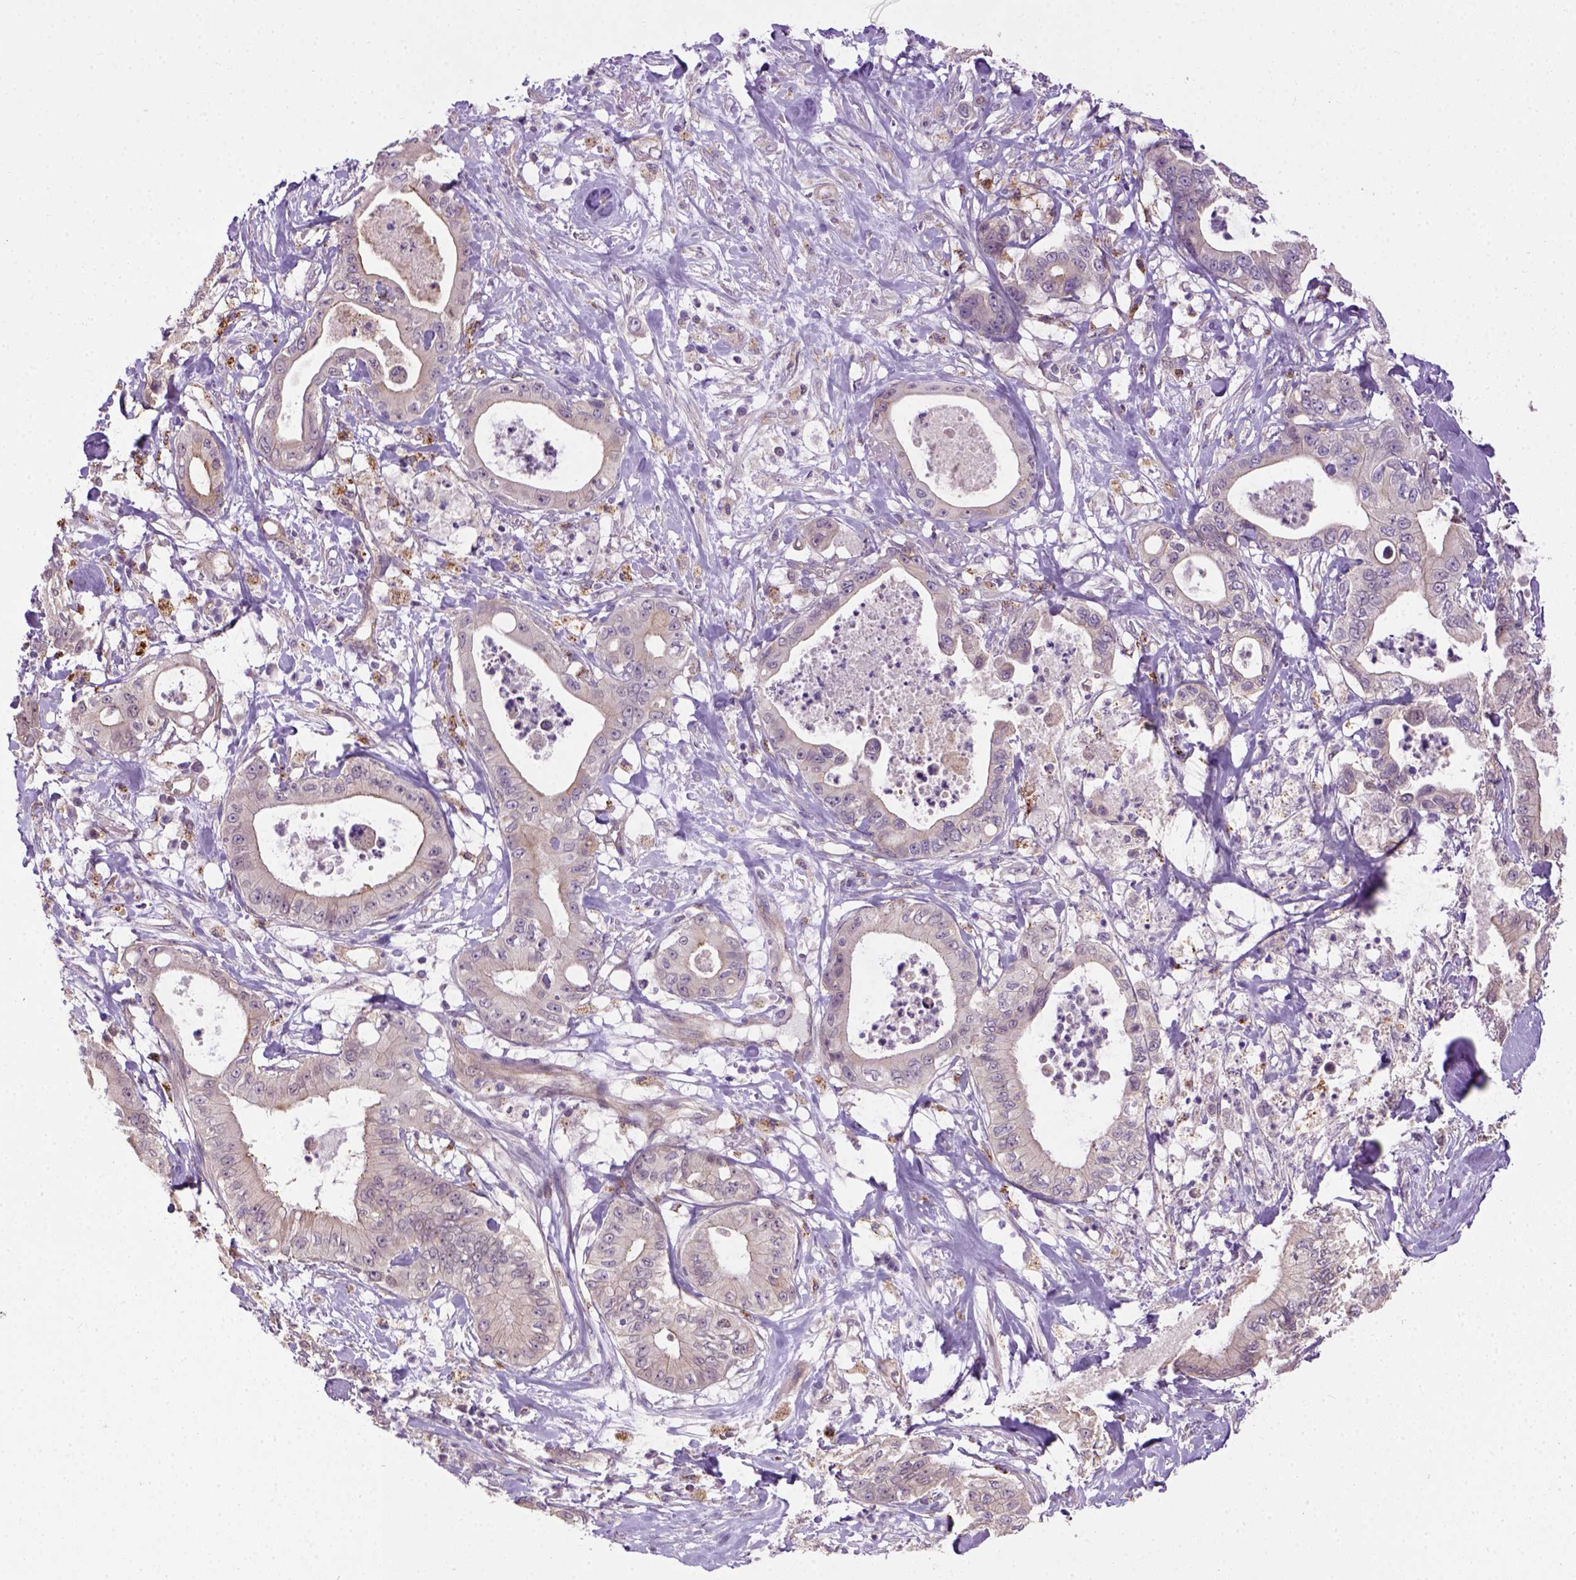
{"staining": {"intensity": "weak", "quantity": "<25%", "location": "cytoplasmic/membranous"}, "tissue": "pancreatic cancer", "cell_type": "Tumor cells", "image_type": "cancer", "snomed": [{"axis": "morphology", "description": "Adenocarcinoma, NOS"}, {"axis": "topography", "description": "Pancreas"}], "caption": "Tumor cells show no significant protein staining in pancreatic adenocarcinoma.", "gene": "KAZN", "patient": {"sex": "male", "age": 71}}